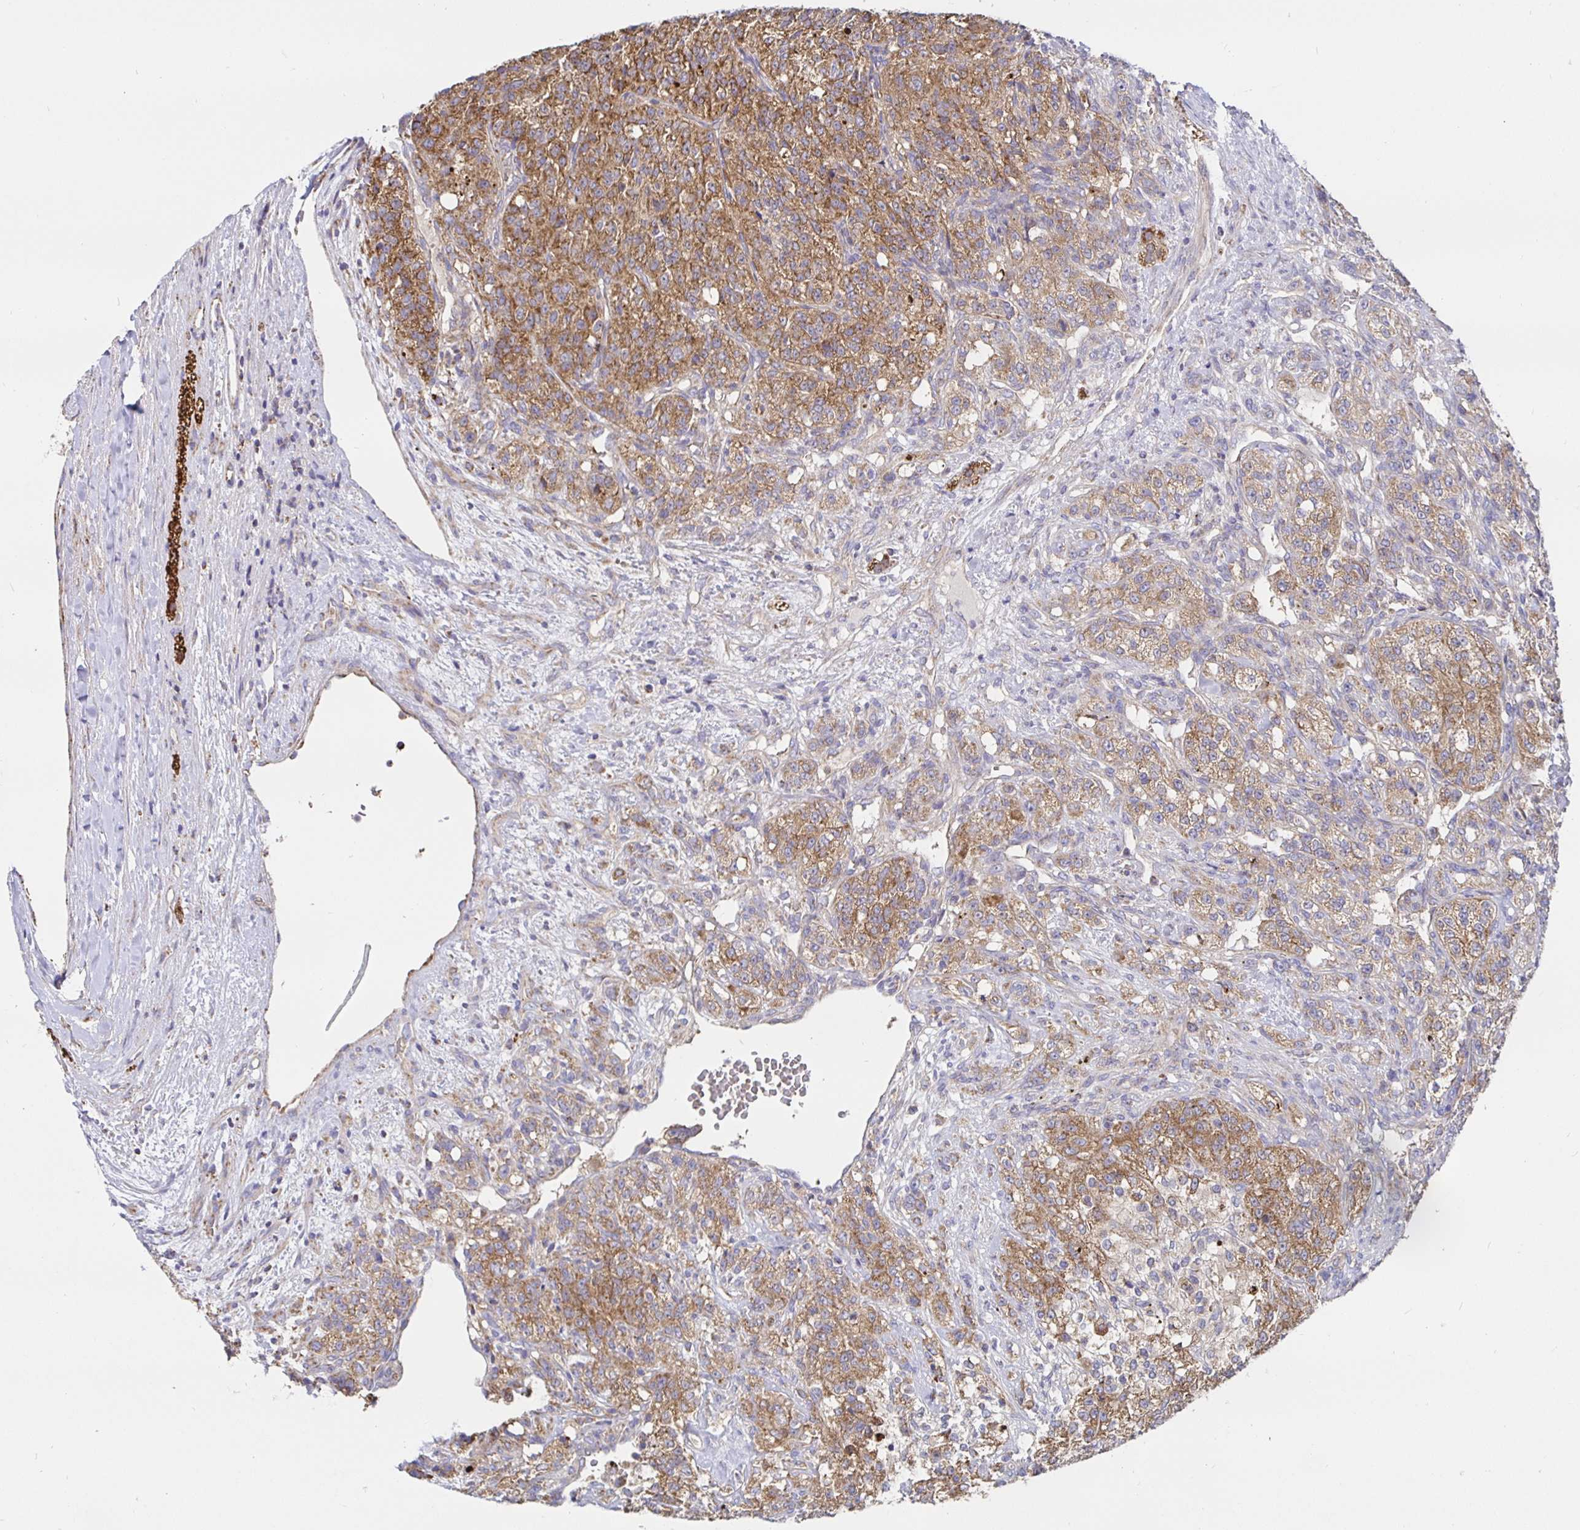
{"staining": {"intensity": "moderate", "quantity": ">75%", "location": "cytoplasmic/membranous"}, "tissue": "renal cancer", "cell_type": "Tumor cells", "image_type": "cancer", "snomed": [{"axis": "morphology", "description": "Adenocarcinoma, NOS"}, {"axis": "topography", "description": "Kidney"}], "caption": "Protein staining by immunohistochemistry exhibits moderate cytoplasmic/membranous staining in approximately >75% of tumor cells in renal cancer. (DAB IHC, brown staining for protein, blue staining for nuclei).", "gene": "PRDX3", "patient": {"sex": "female", "age": 63}}